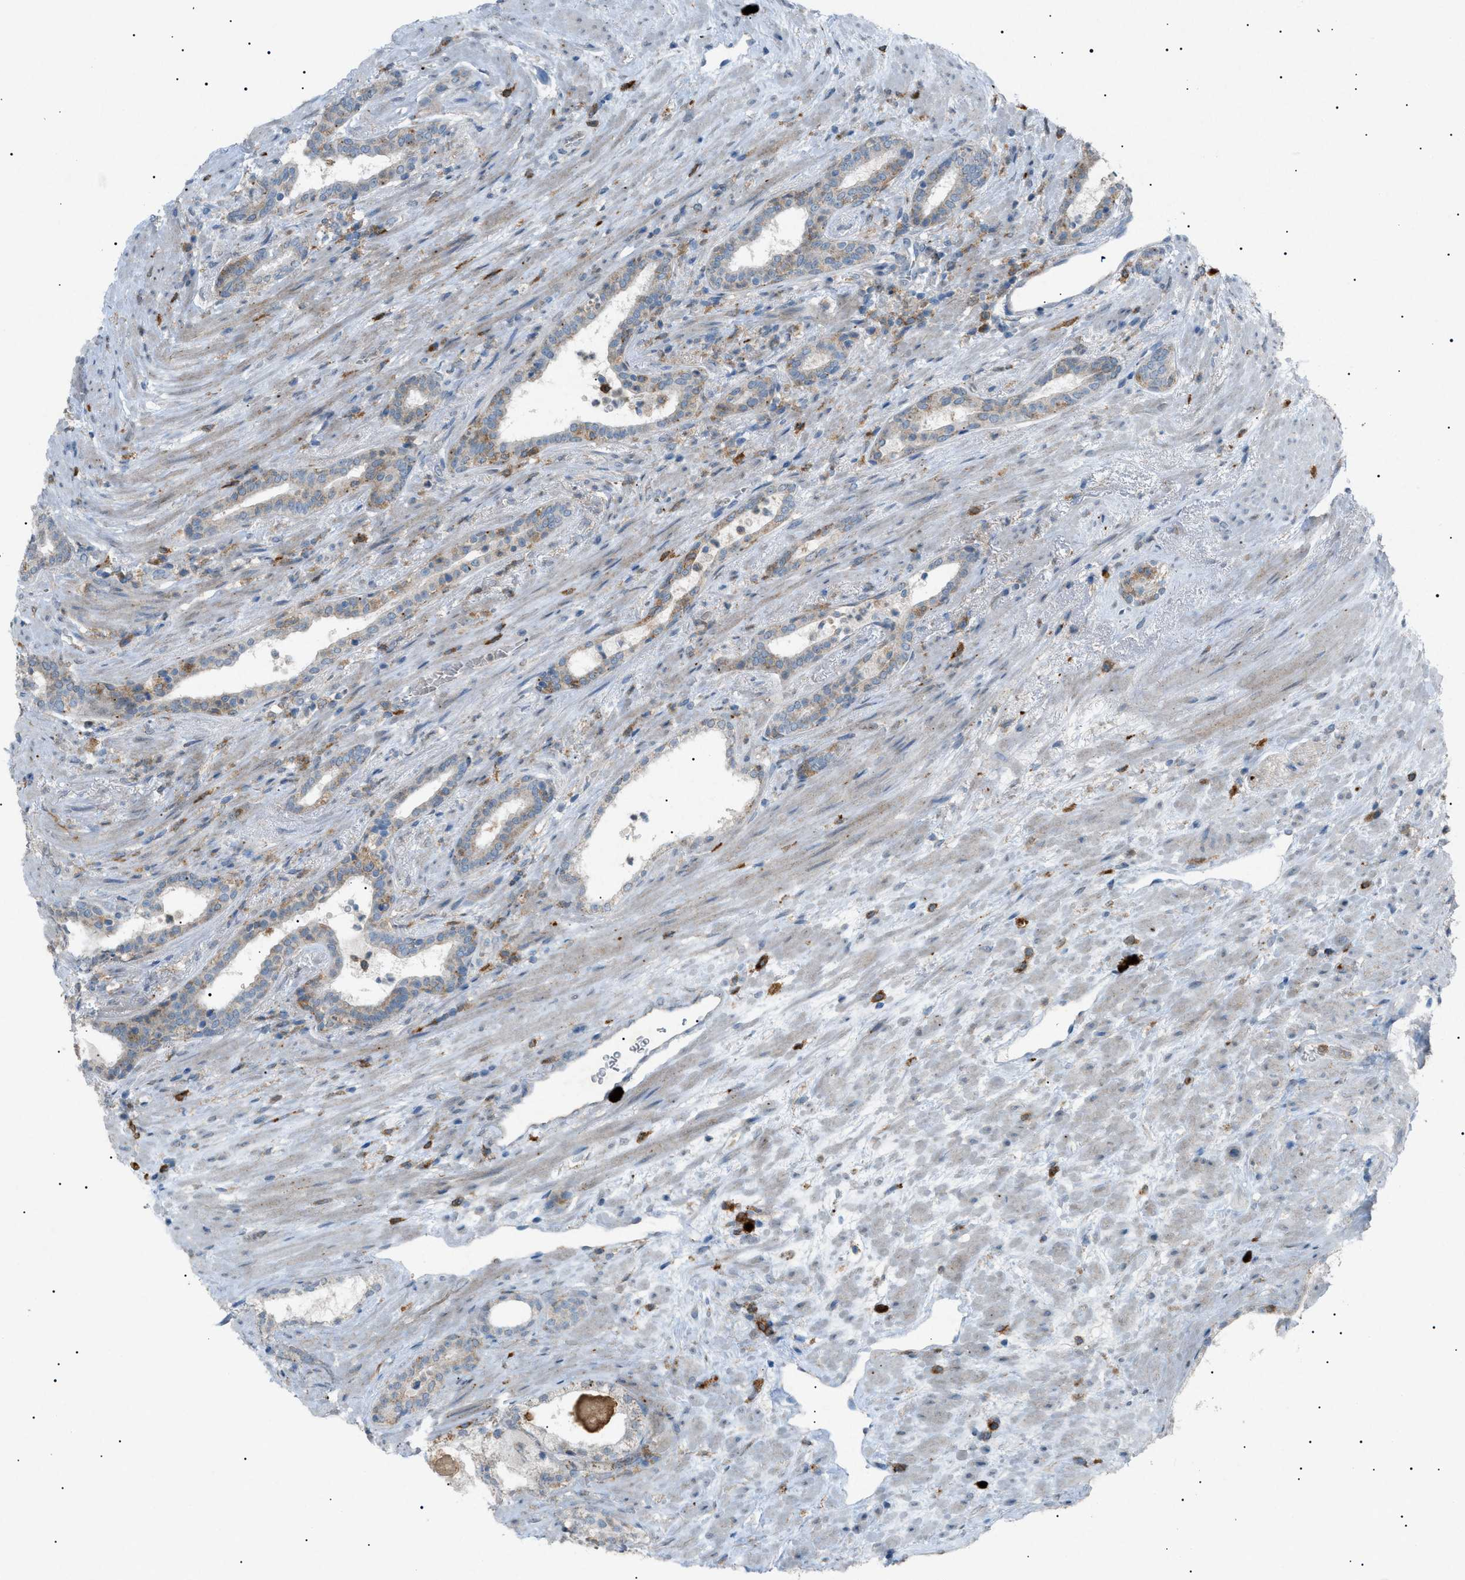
{"staining": {"intensity": "weak", "quantity": "<25%", "location": "cytoplasmic/membranous"}, "tissue": "prostate cancer", "cell_type": "Tumor cells", "image_type": "cancer", "snomed": [{"axis": "morphology", "description": "Adenocarcinoma, High grade"}, {"axis": "topography", "description": "Prostate"}], "caption": "Photomicrograph shows no protein staining in tumor cells of prostate adenocarcinoma (high-grade) tissue.", "gene": "BTK", "patient": {"sex": "male", "age": 71}}